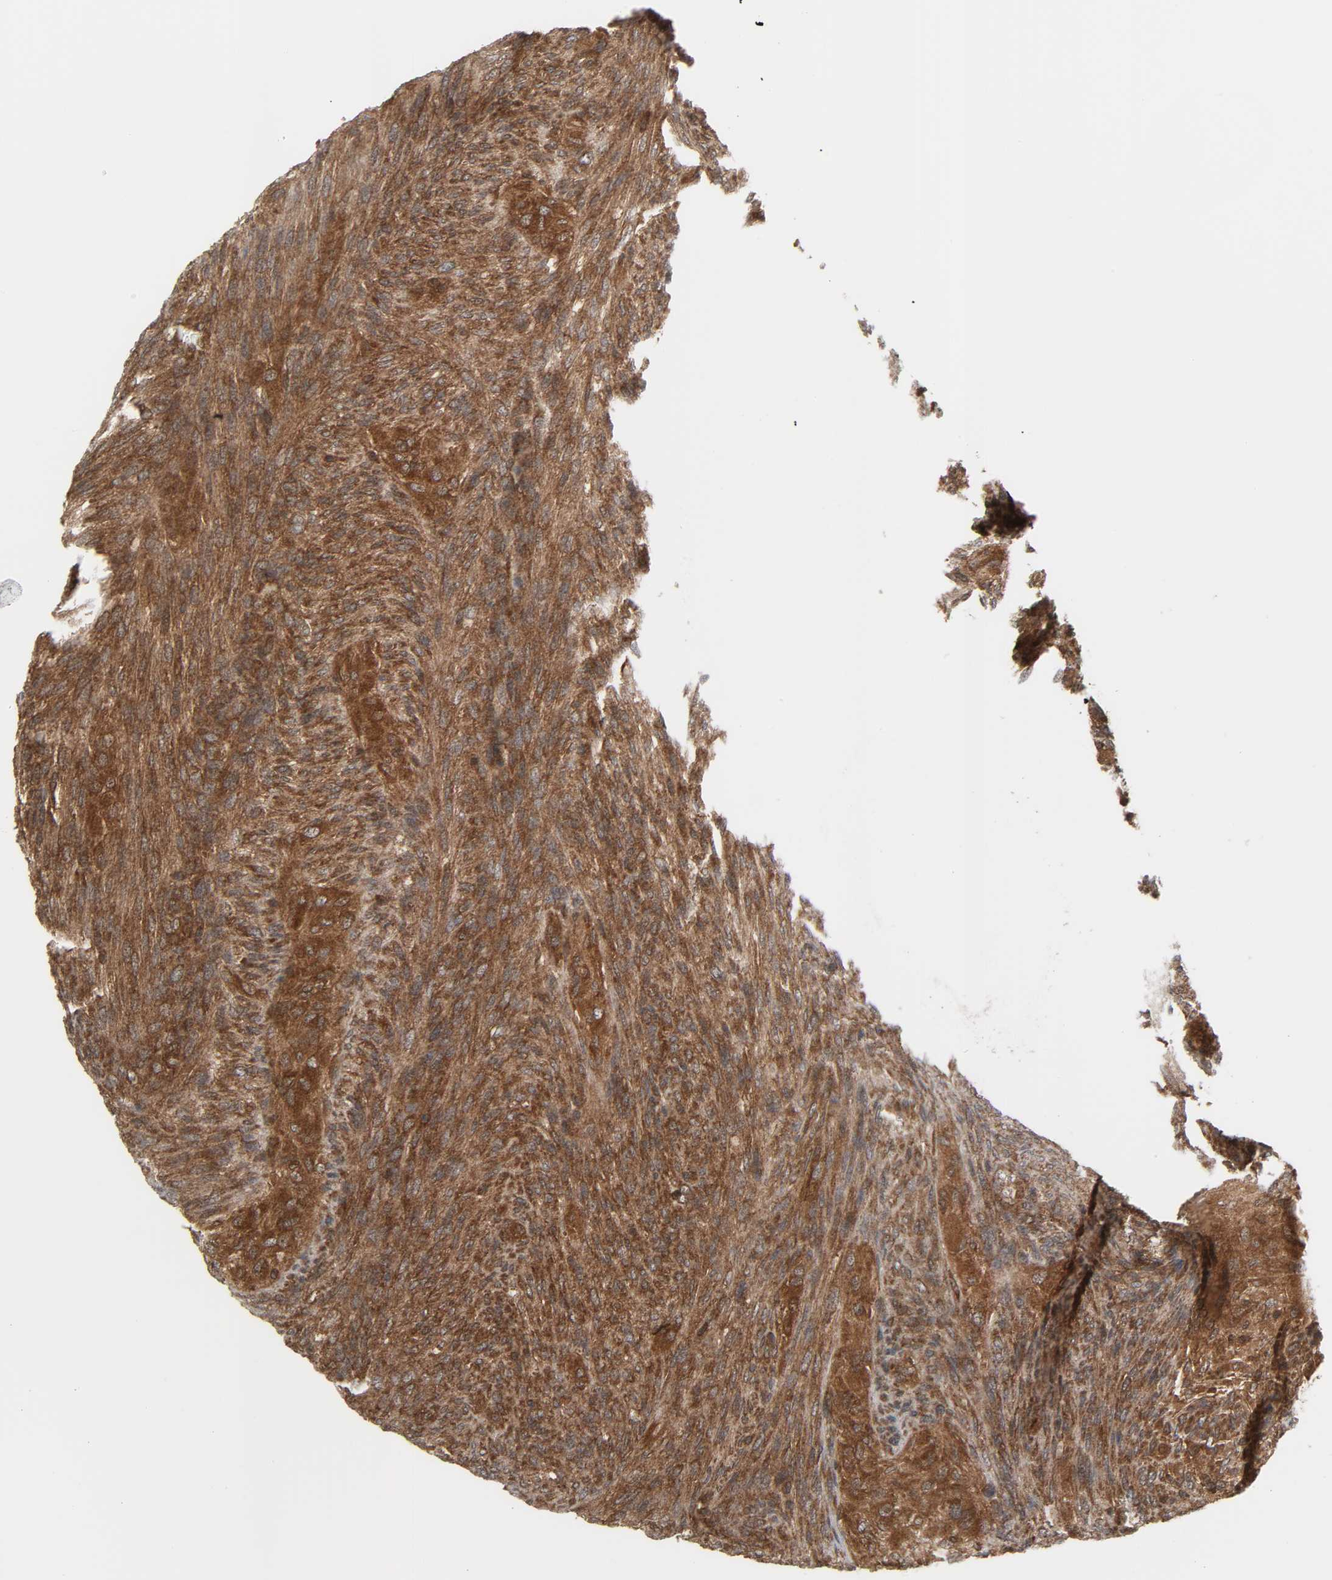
{"staining": {"intensity": "strong", "quantity": ">75%", "location": "cytoplasmic/membranous"}, "tissue": "glioma", "cell_type": "Tumor cells", "image_type": "cancer", "snomed": [{"axis": "morphology", "description": "Glioma, malignant, High grade"}, {"axis": "topography", "description": "Cerebral cortex"}], "caption": "Immunohistochemistry (IHC) (DAB) staining of malignant glioma (high-grade) displays strong cytoplasmic/membranous protein staining in approximately >75% of tumor cells.", "gene": "GSK3A", "patient": {"sex": "female", "age": 55}}